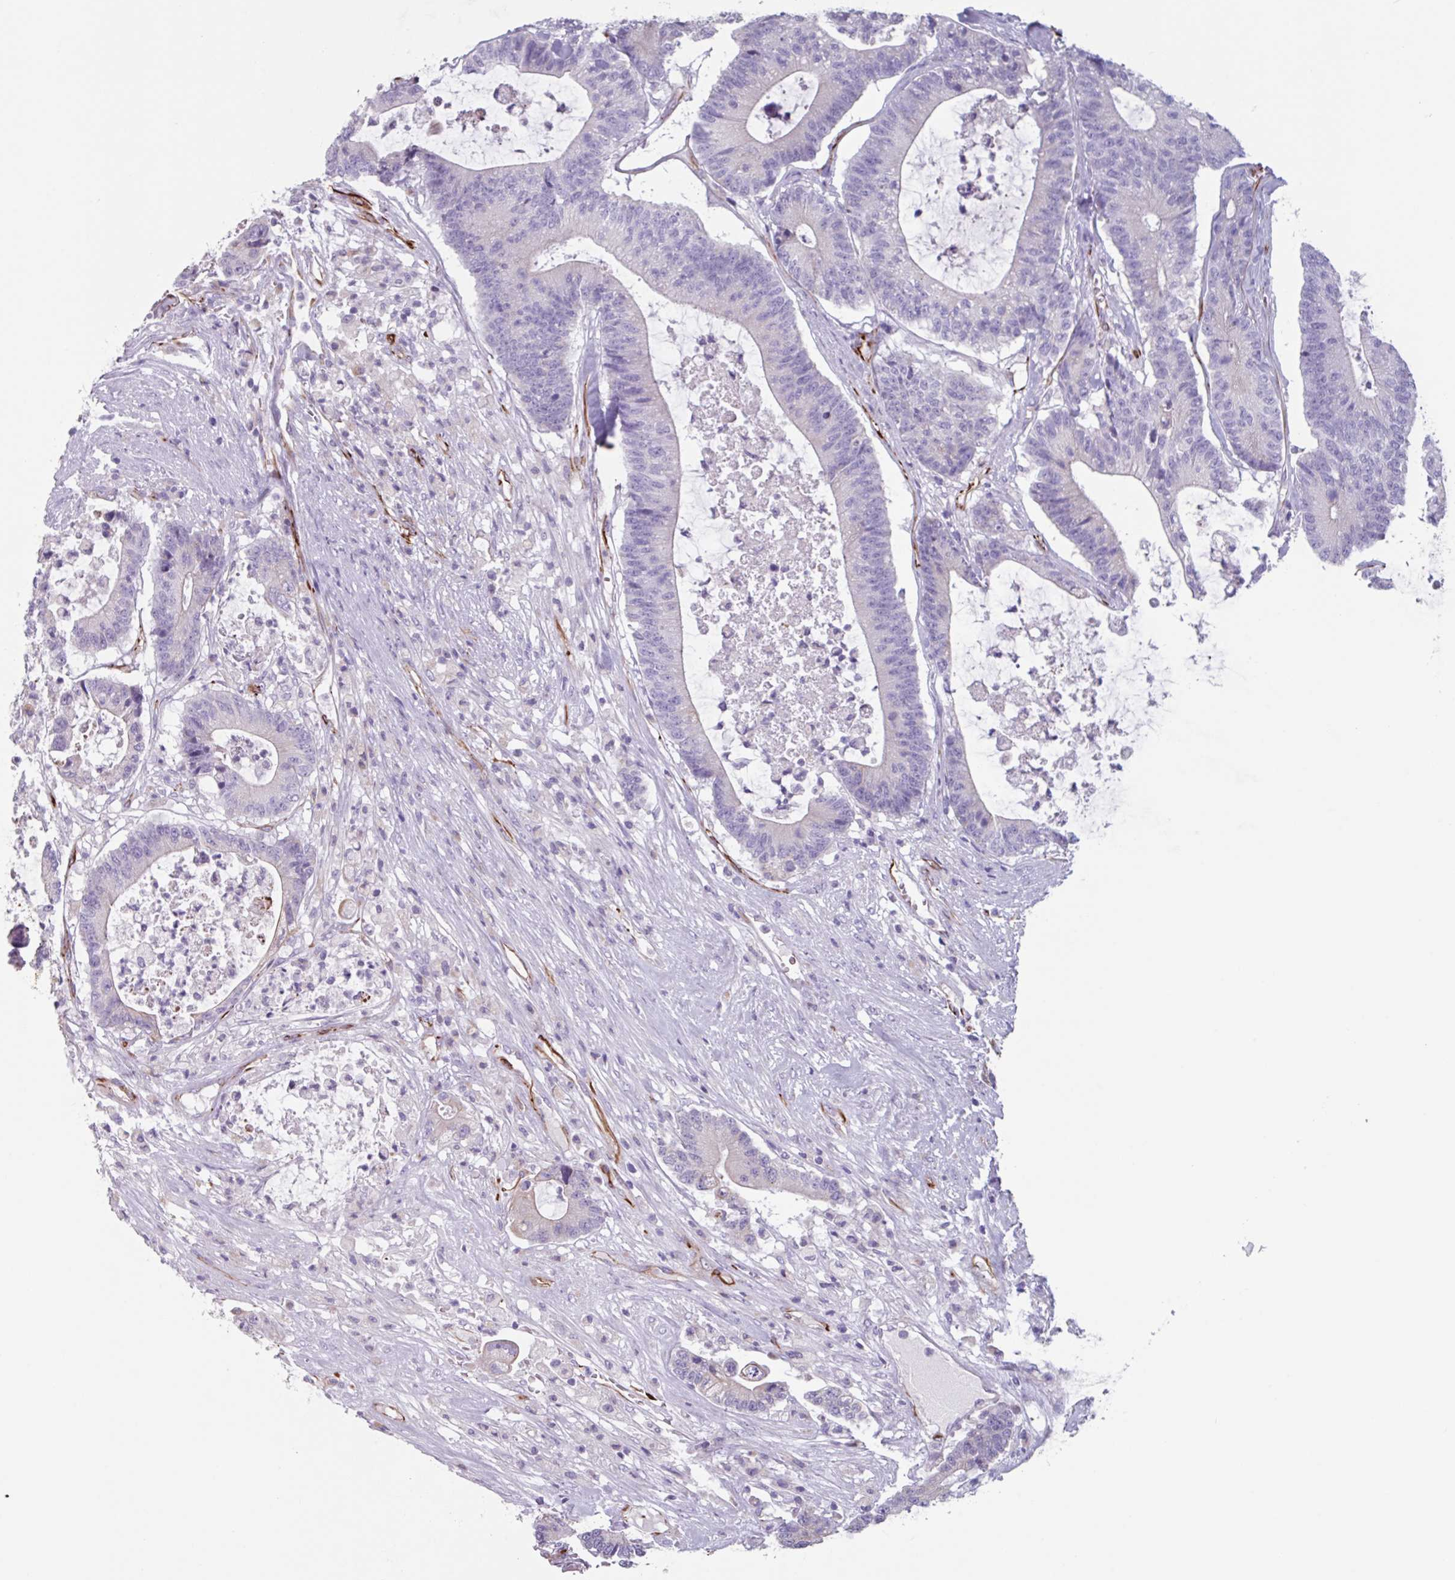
{"staining": {"intensity": "negative", "quantity": "none", "location": "none"}, "tissue": "colorectal cancer", "cell_type": "Tumor cells", "image_type": "cancer", "snomed": [{"axis": "morphology", "description": "Adenocarcinoma, NOS"}, {"axis": "topography", "description": "Colon"}], "caption": "Immunohistochemistry of colorectal cancer (adenocarcinoma) shows no staining in tumor cells. (Stains: DAB immunohistochemistry (IHC) with hematoxylin counter stain, Microscopy: brightfield microscopy at high magnification).", "gene": "BTD", "patient": {"sex": "female", "age": 84}}